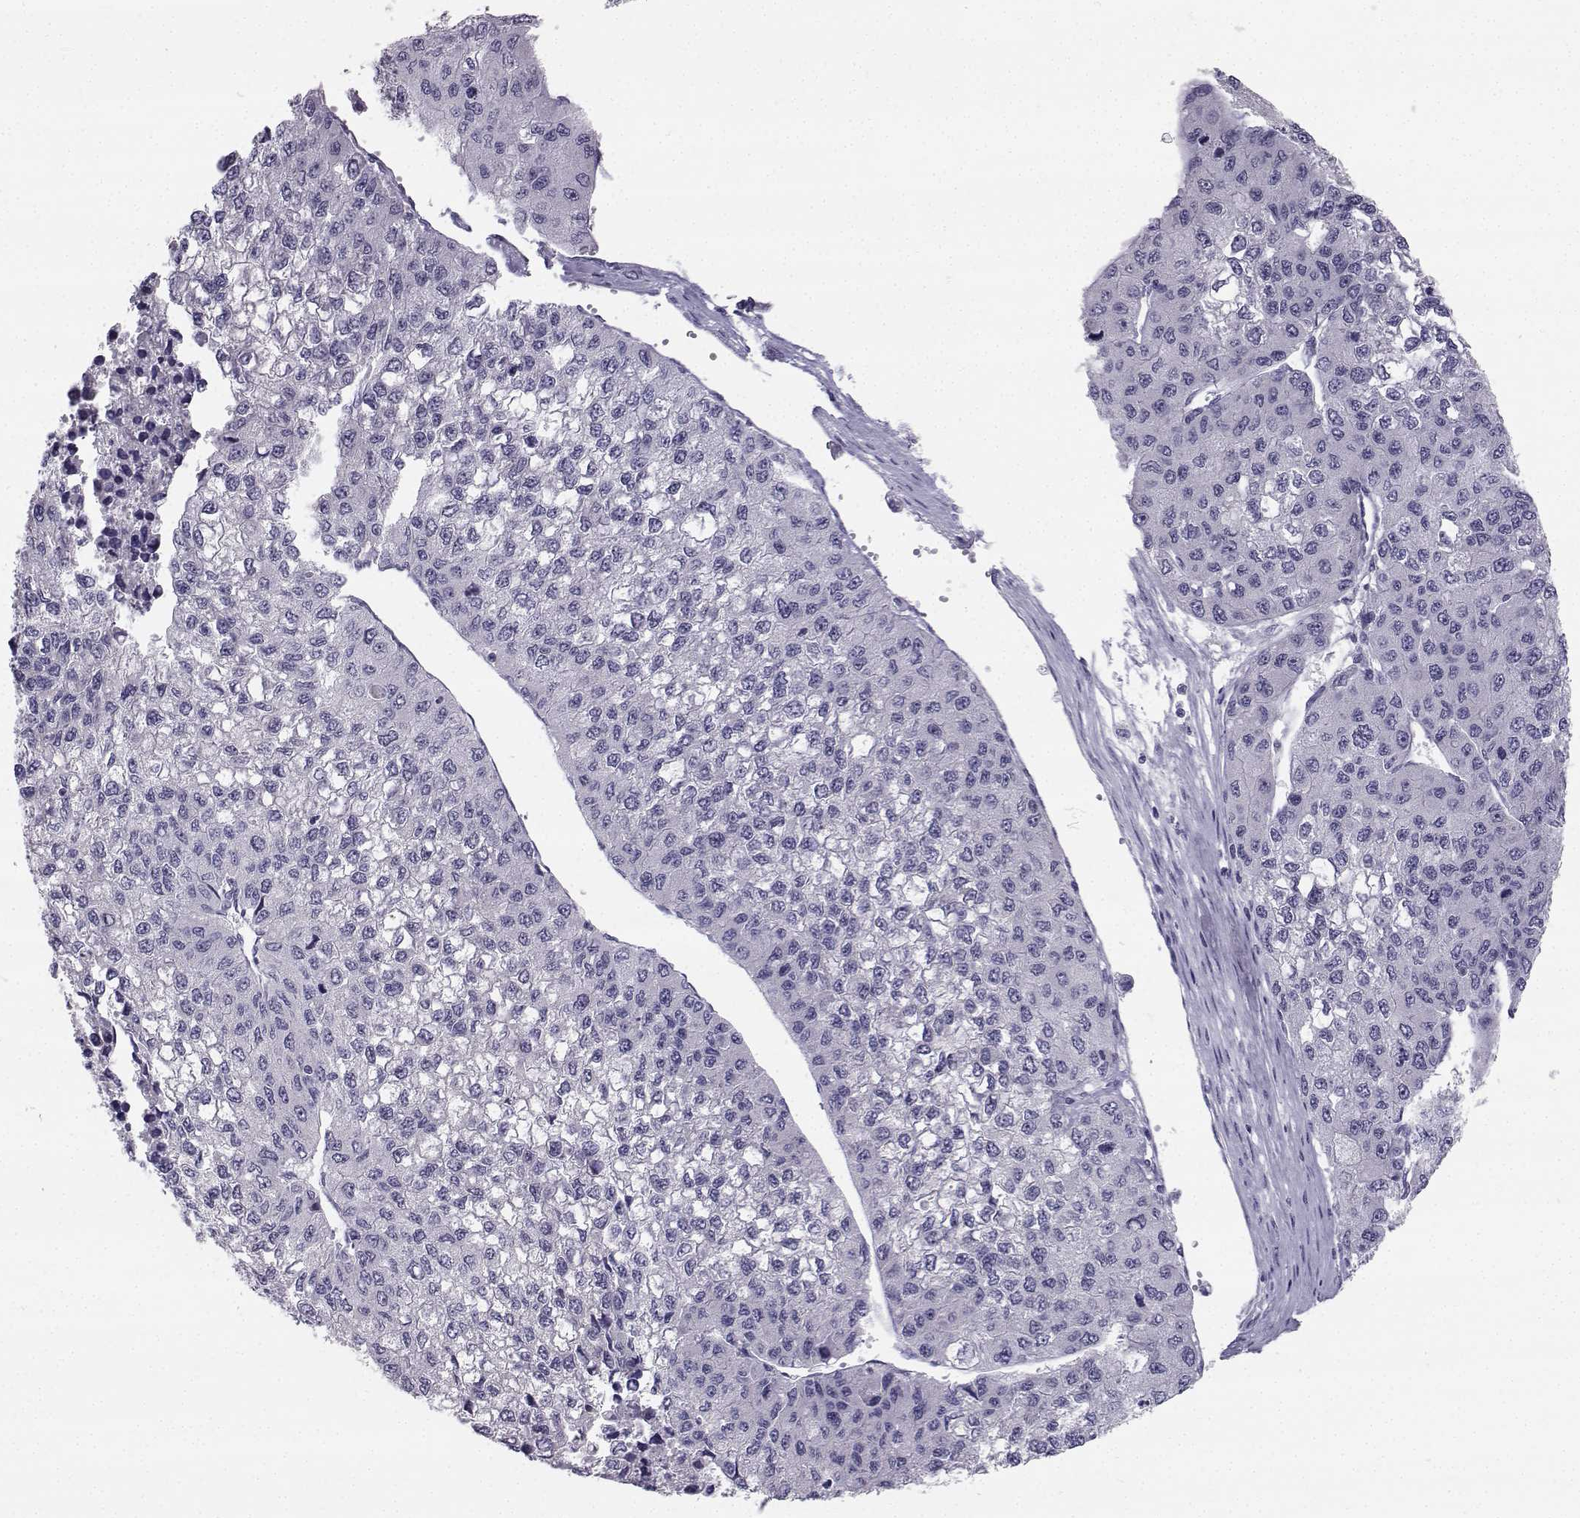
{"staining": {"intensity": "negative", "quantity": "none", "location": "none"}, "tissue": "liver cancer", "cell_type": "Tumor cells", "image_type": "cancer", "snomed": [{"axis": "morphology", "description": "Carcinoma, Hepatocellular, NOS"}, {"axis": "topography", "description": "Liver"}], "caption": "Protein analysis of liver cancer (hepatocellular carcinoma) reveals no significant positivity in tumor cells.", "gene": "SYCE1", "patient": {"sex": "female", "age": 66}}